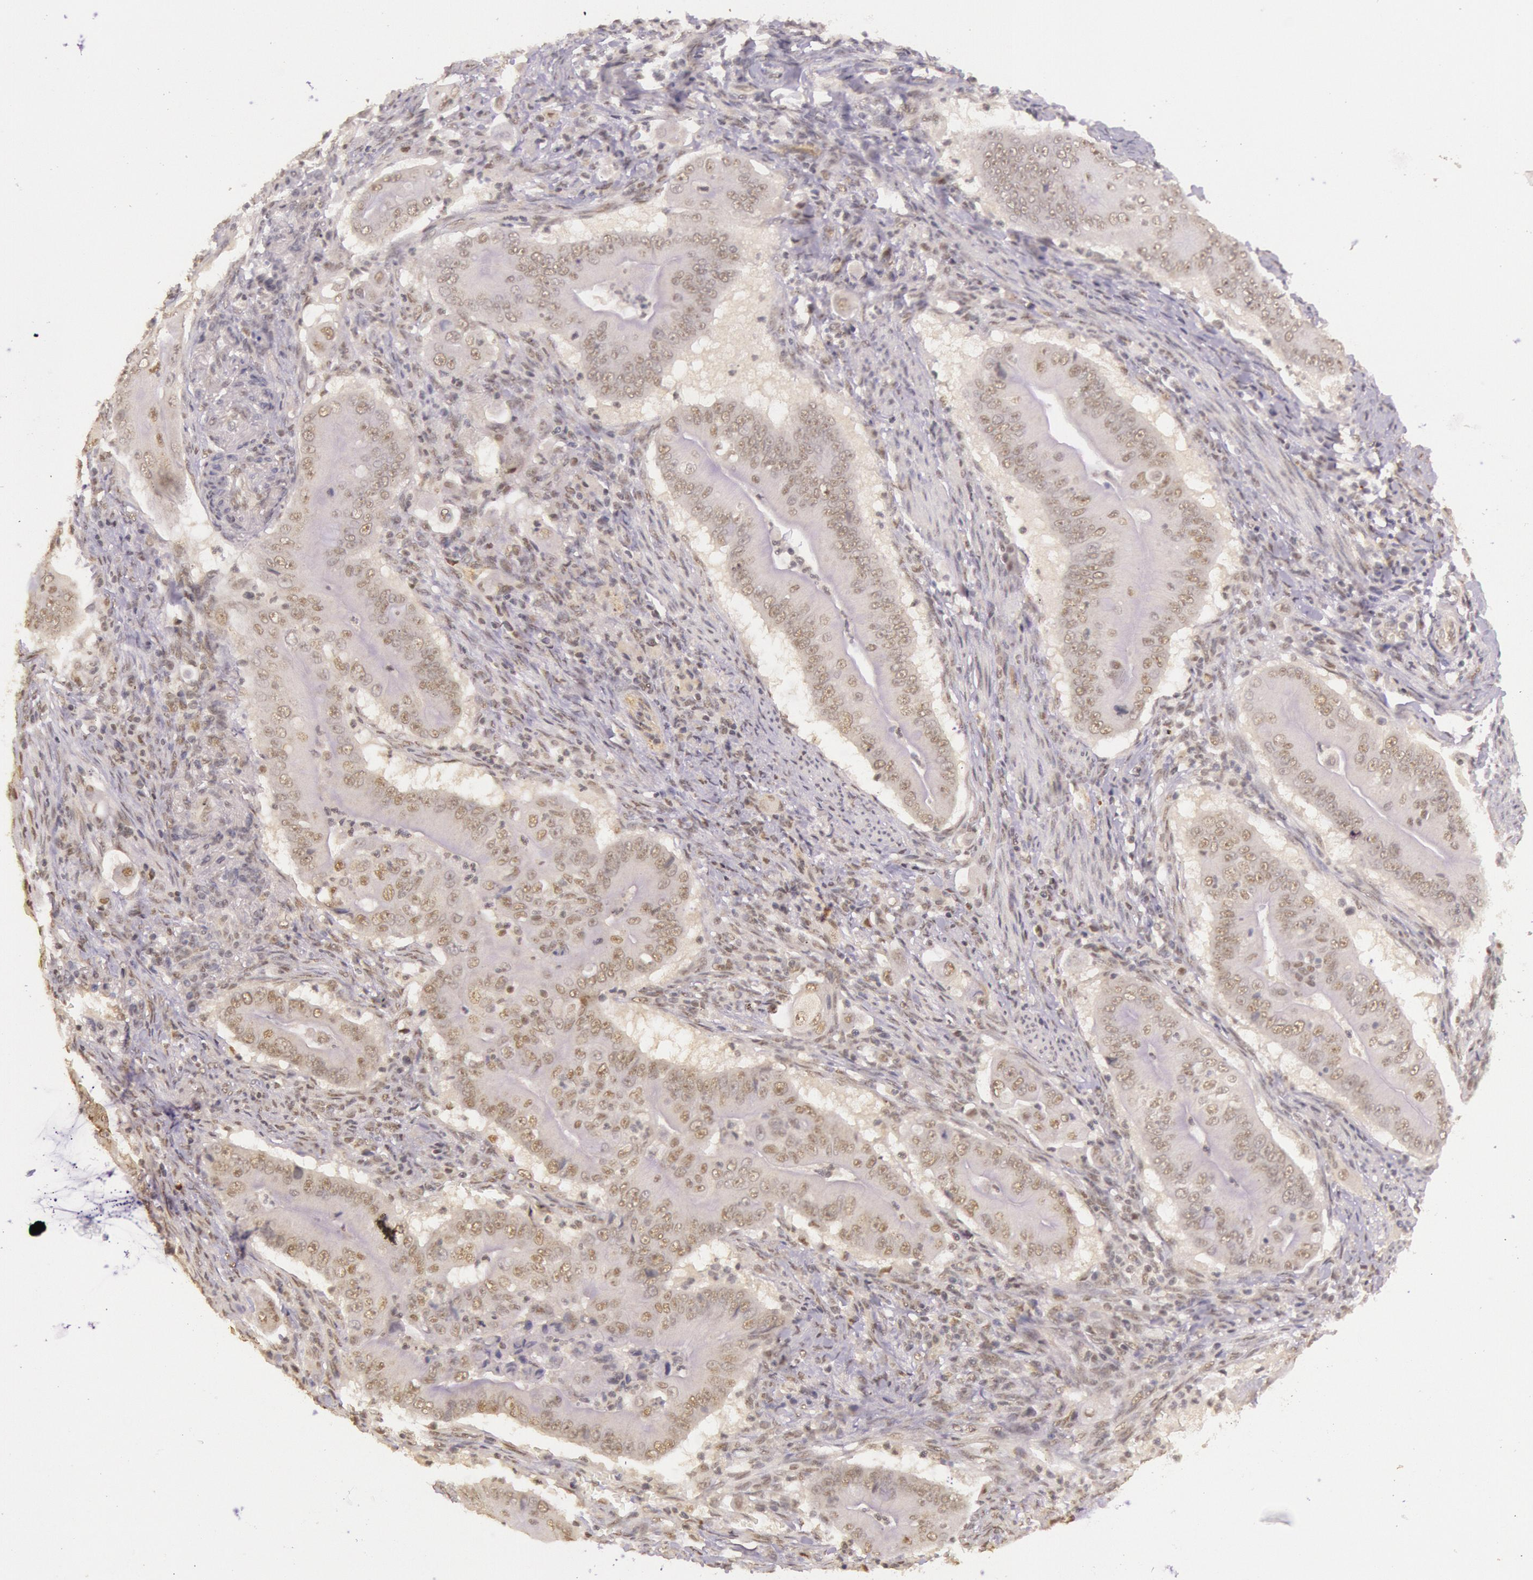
{"staining": {"intensity": "weak", "quantity": "25%-75%", "location": "cytoplasmic/membranous,nuclear"}, "tissue": "pancreatic cancer", "cell_type": "Tumor cells", "image_type": "cancer", "snomed": [{"axis": "morphology", "description": "Adenocarcinoma, NOS"}, {"axis": "topography", "description": "Pancreas"}], "caption": "Weak cytoplasmic/membranous and nuclear protein staining is appreciated in about 25%-75% of tumor cells in pancreatic adenocarcinoma.", "gene": "RTL10", "patient": {"sex": "male", "age": 62}}